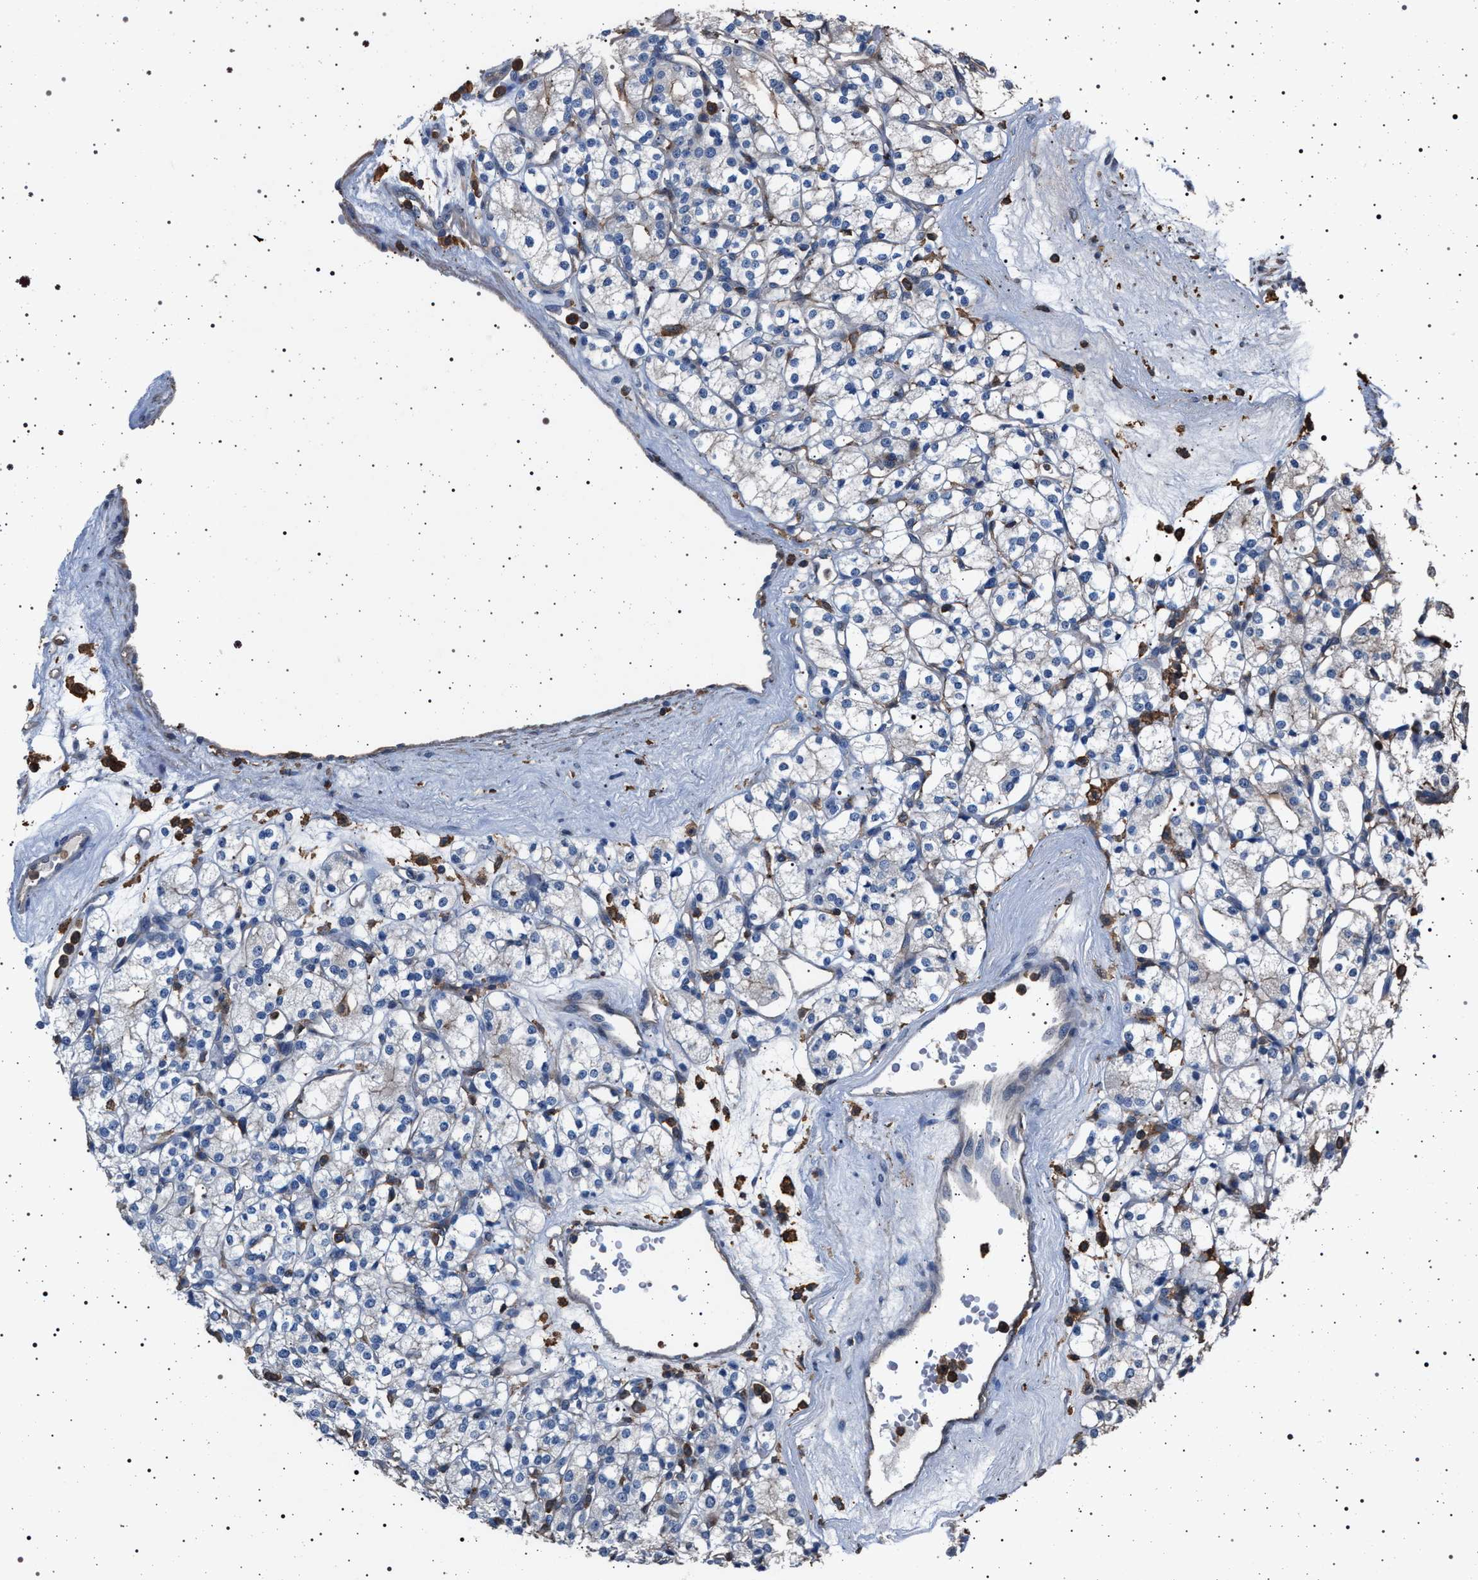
{"staining": {"intensity": "negative", "quantity": "none", "location": "none"}, "tissue": "renal cancer", "cell_type": "Tumor cells", "image_type": "cancer", "snomed": [{"axis": "morphology", "description": "Adenocarcinoma, NOS"}, {"axis": "topography", "description": "Kidney"}], "caption": "A high-resolution histopathology image shows immunohistochemistry staining of adenocarcinoma (renal), which demonstrates no significant positivity in tumor cells.", "gene": "SMAP2", "patient": {"sex": "male", "age": 77}}